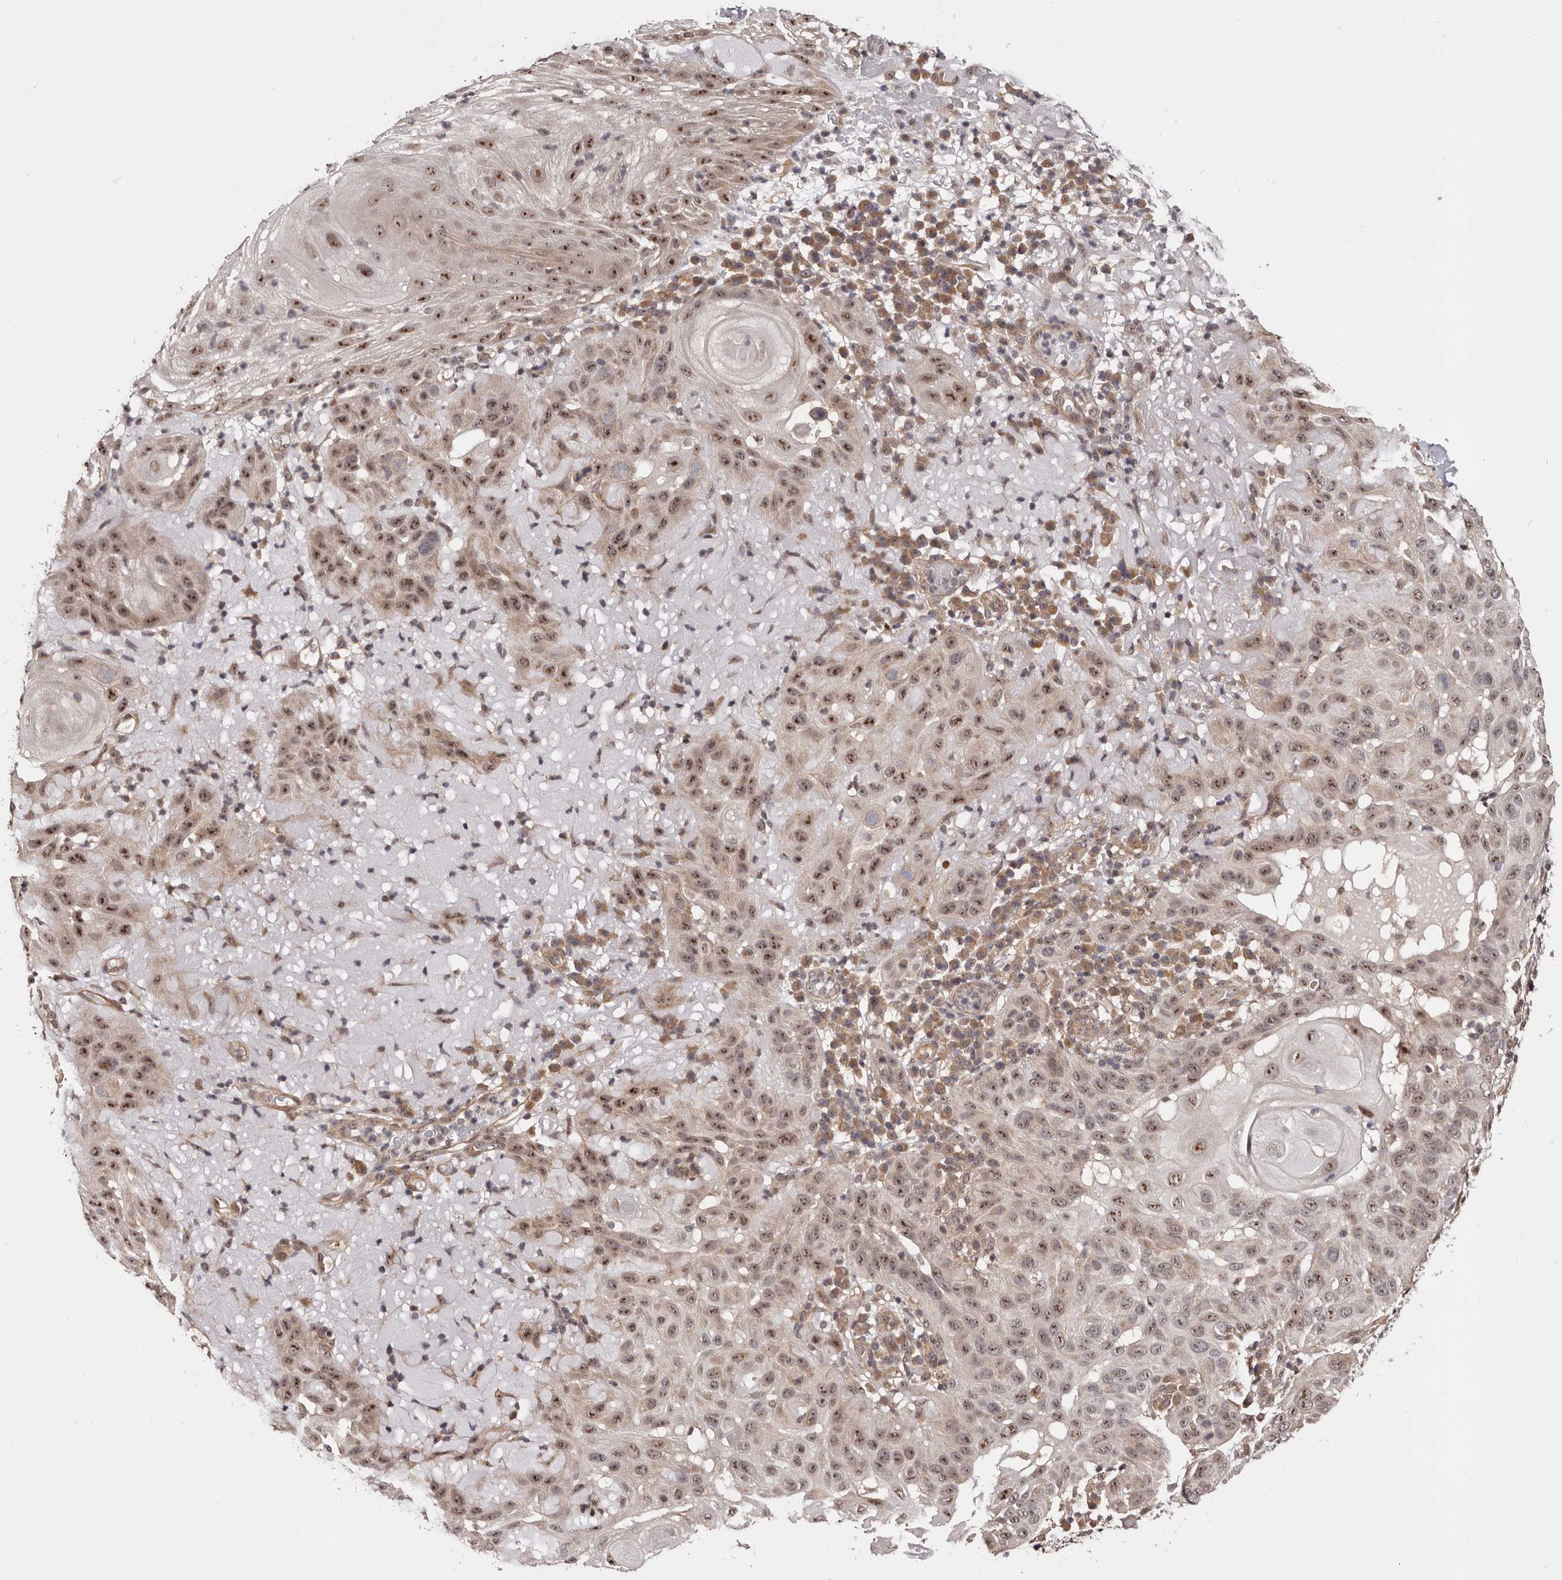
{"staining": {"intensity": "moderate", "quantity": ">75%", "location": "nuclear"}, "tissue": "skin cancer", "cell_type": "Tumor cells", "image_type": "cancer", "snomed": [{"axis": "morphology", "description": "Normal tissue, NOS"}, {"axis": "morphology", "description": "Squamous cell carcinoma, NOS"}, {"axis": "topography", "description": "Skin"}], "caption": "Protein analysis of skin cancer tissue displays moderate nuclear expression in about >75% of tumor cells. The protein of interest is shown in brown color, while the nuclei are stained blue.", "gene": "NOL12", "patient": {"sex": "female", "age": 96}}